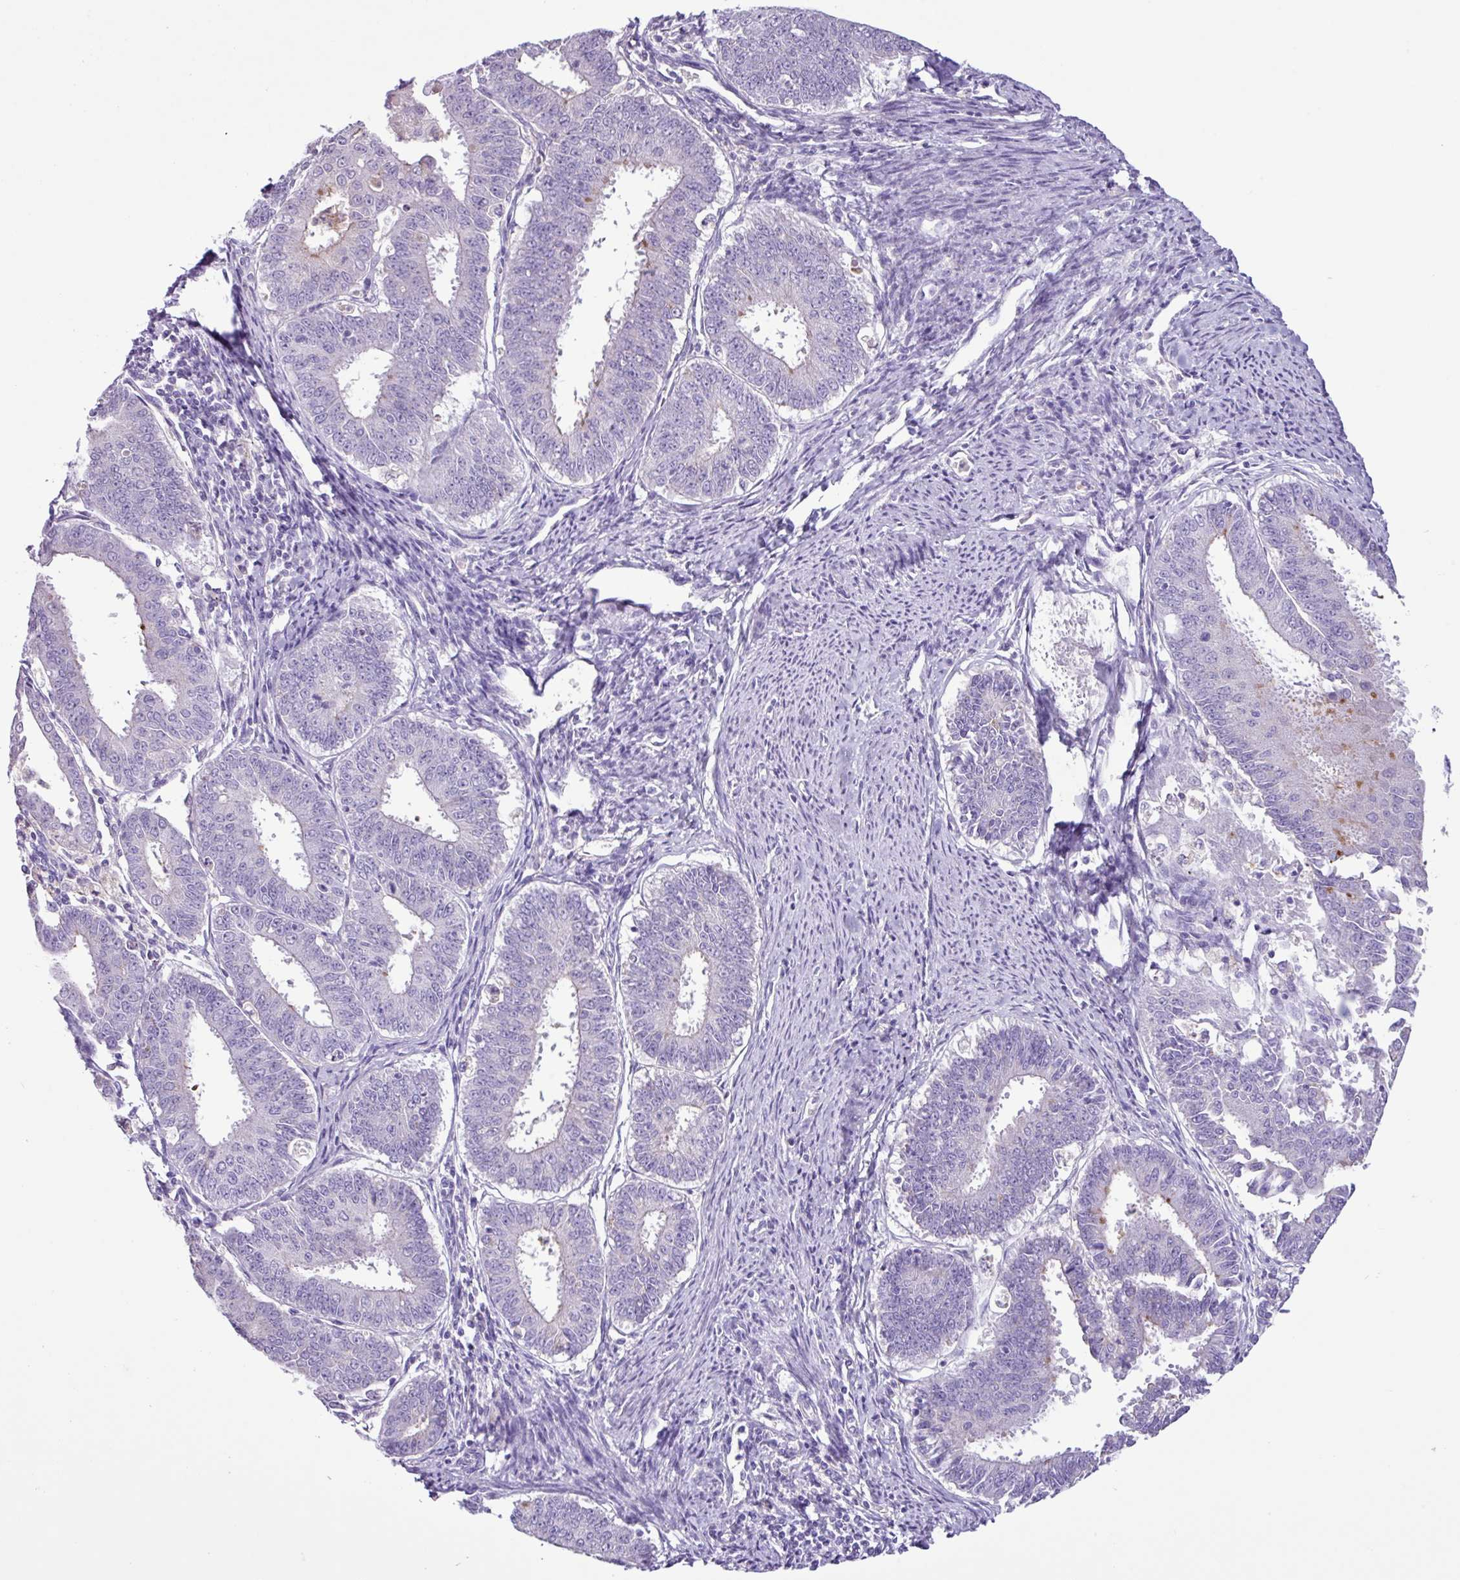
{"staining": {"intensity": "negative", "quantity": "none", "location": "none"}, "tissue": "endometrial cancer", "cell_type": "Tumor cells", "image_type": "cancer", "snomed": [{"axis": "morphology", "description": "Adenocarcinoma, NOS"}, {"axis": "topography", "description": "Endometrium"}], "caption": "DAB (3,3'-diaminobenzidine) immunohistochemical staining of adenocarcinoma (endometrial) shows no significant positivity in tumor cells.", "gene": "CYSTM1", "patient": {"sex": "female", "age": 73}}